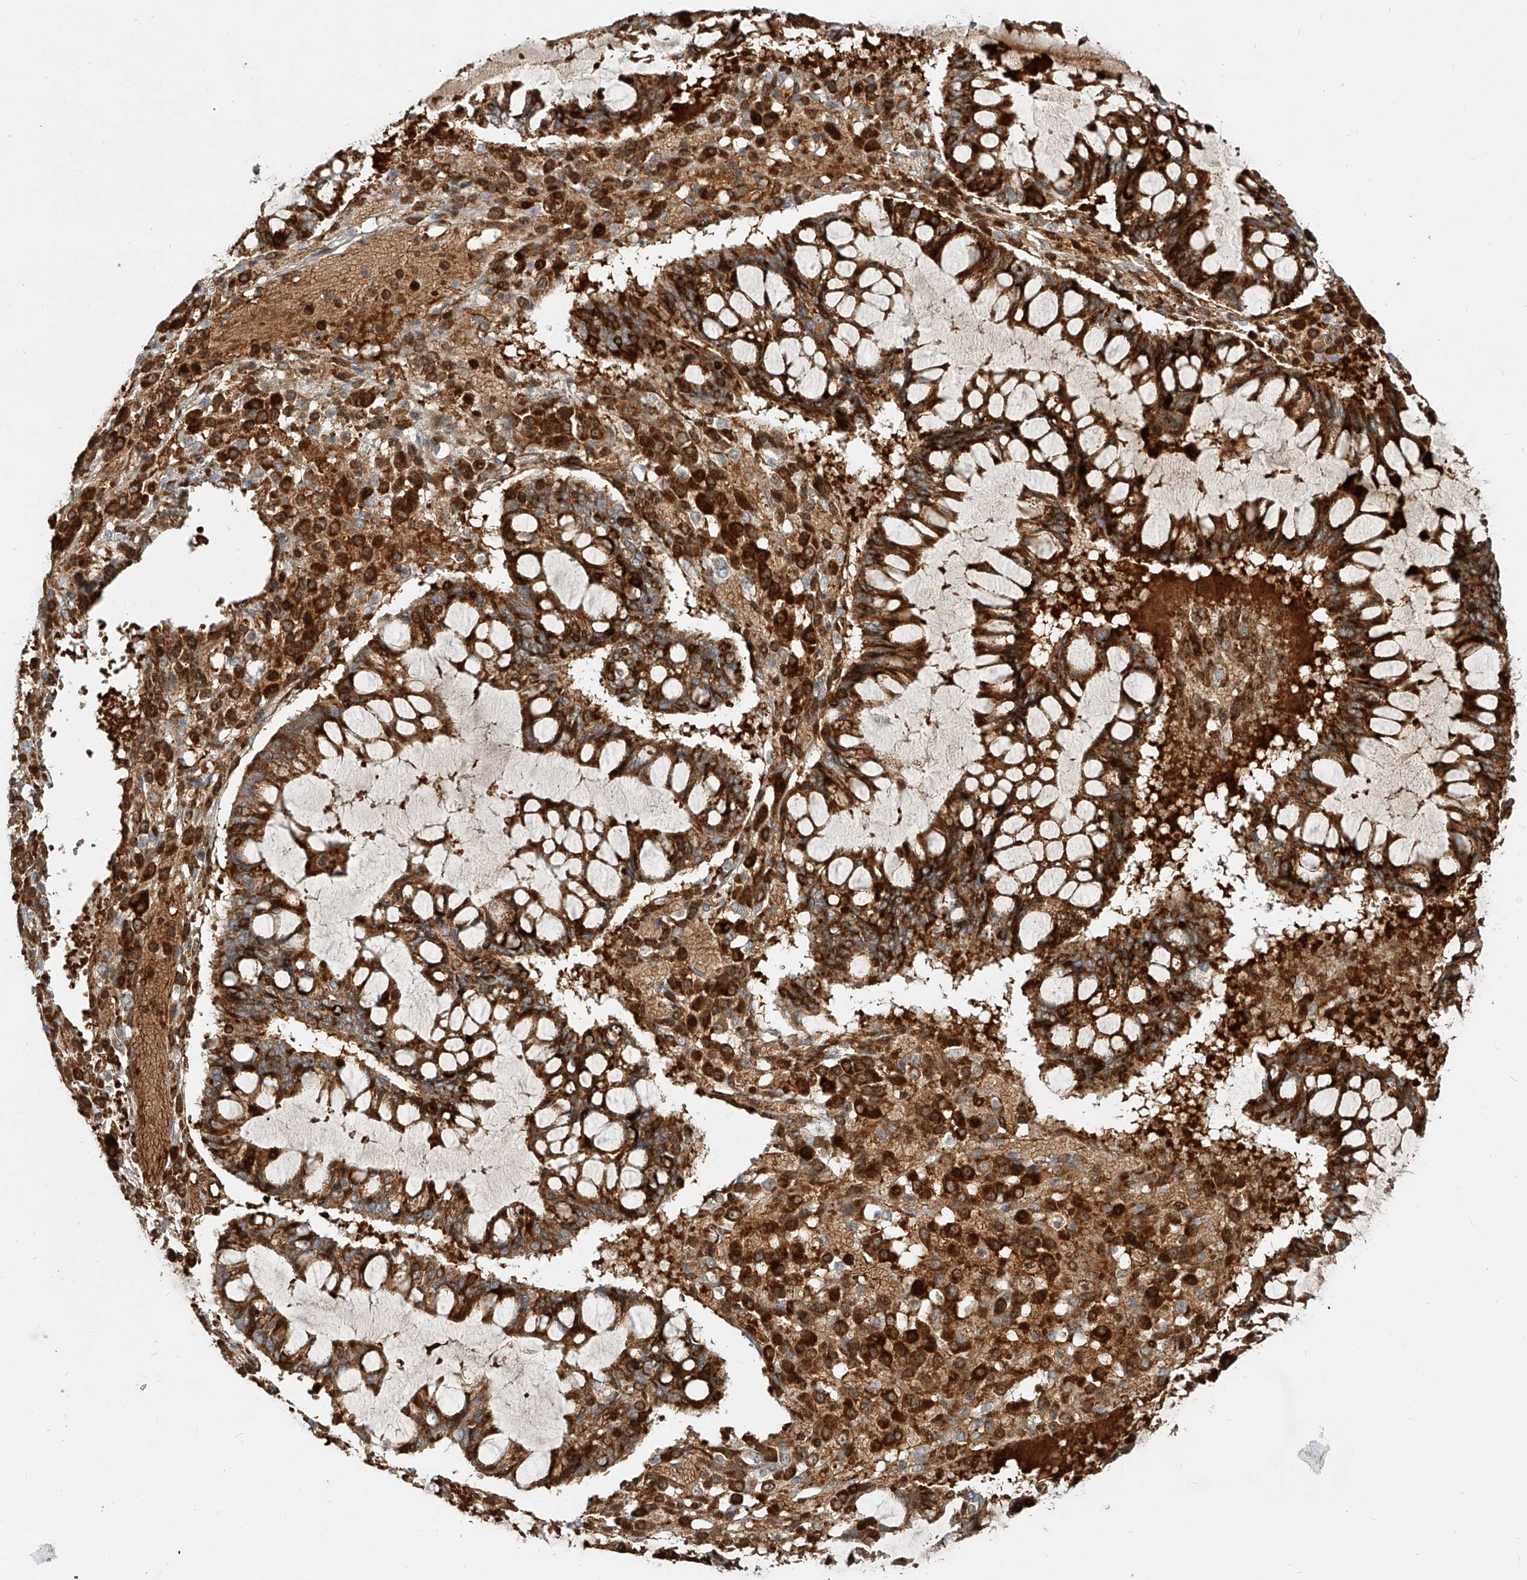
{"staining": {"intensity": "strong", "quantity": ">75%", "location": "cytoplasmic/membranous,nuclear"}, "tissue": "ovarian cancer", "cell_type": "Tumor cells", "image_type": "cancer", "snomed": [{"axis": "morphology", "description": "Cystadenocarcinoma, mucinous, NOS"}, {"axis": "topography", "description": "Ovary"}], "caption": "Immunohistochemistry (DAB (3,3'-diaminobenzidine)) staining of ovarian cancer shows strong cytoplasmic/membranous and nuclear protein positivity in about >75% of tumor cells. Immunohistochemistry stains the protein of interest in brown and the nuclei are stained blue.", "gene": "FGD2", "patient": {"sex": "female", "age": 73}}